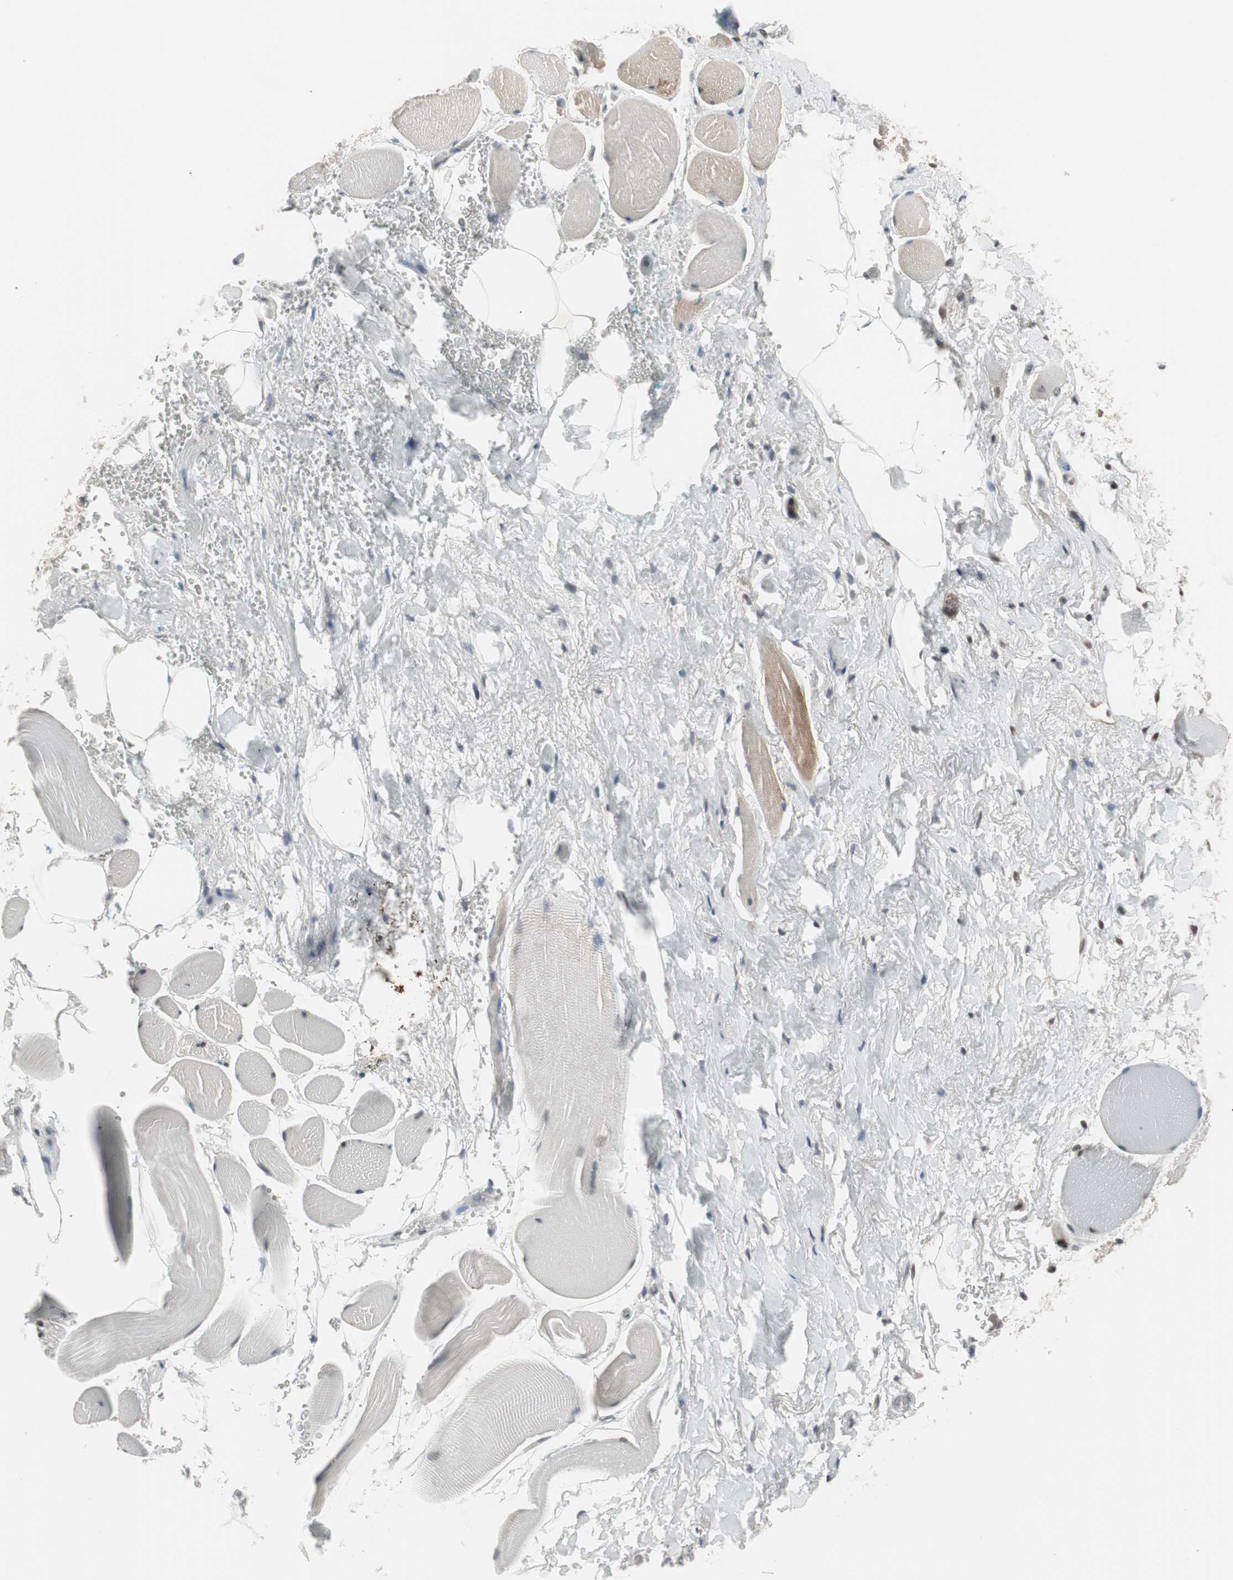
{"staining": {"intensity": "strong", "quantity": ">75%", "location": "nuclear"}, "tissue": "adipose tissue", "cell_type": "Adipocytes", "image_type": "normal", "snomed": [{"axis": "morphology", "description": "Normal tissue, NOS"}, {"axis": "topography", "description": "Soft tissue"}, {"axis": "topography", "description": "Peripheral nerve tissue"}], "caption": "Unremarkable adipose tissue shows strong nuclear expression in about >75% of adipocytes.", "gene": "RTF1", "patient": {"sex": "female", "age": 71}}